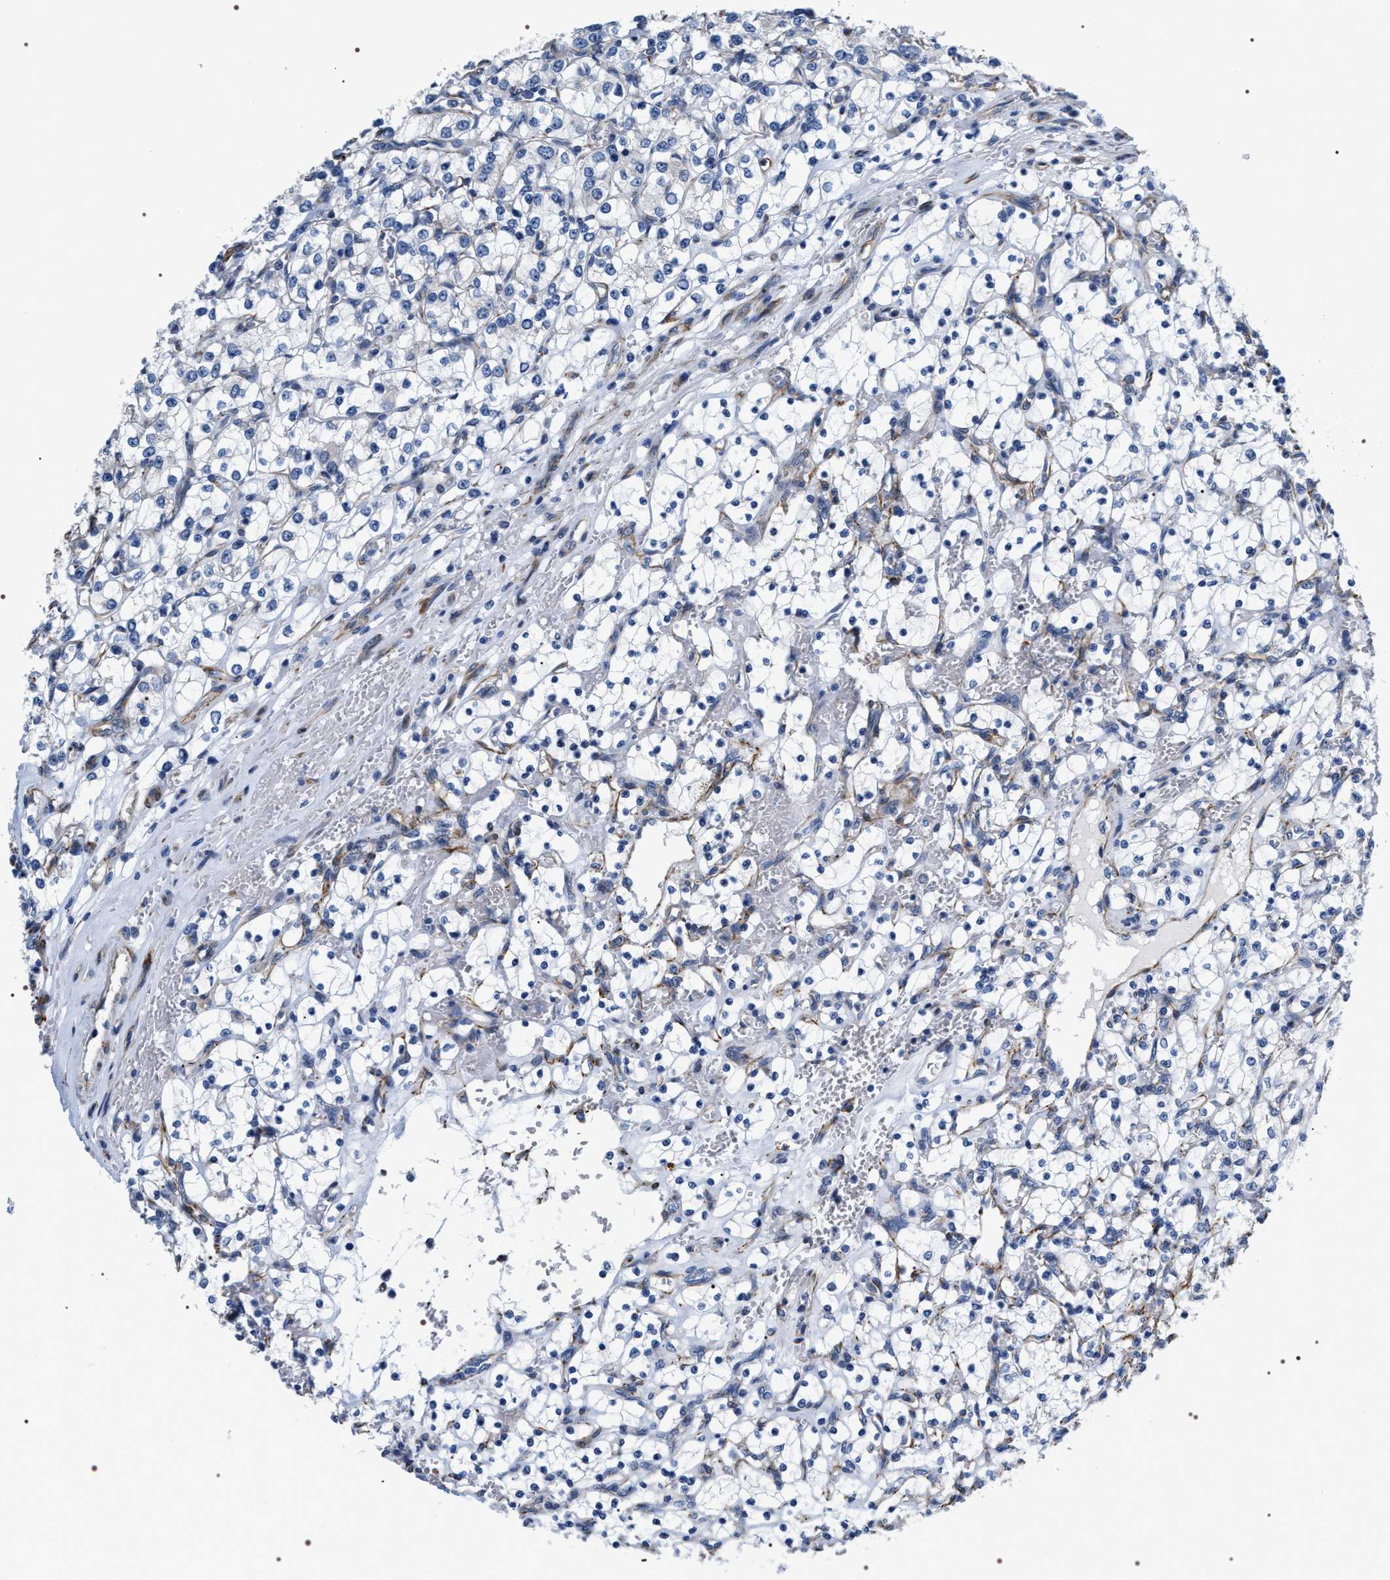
{"staining": {"intensity": "negative", "quantity": "none", "location": "none"}, "tissue": "renal cancer", "cell_type": "Tumor cells", "image_type": "cancer", "snomed": [{"axis": "morphology", "description": "Adenocarcinoma, NOS"}, {"axis": "topography", "description": "Kidney"}], "caption": "This is an immunohistochemistry micrograph of renal adenocarcinoma. There is no positivity in tumor cells.", "gene": "PKD1L1", "patient": {"sex": "female", "age": 69}}